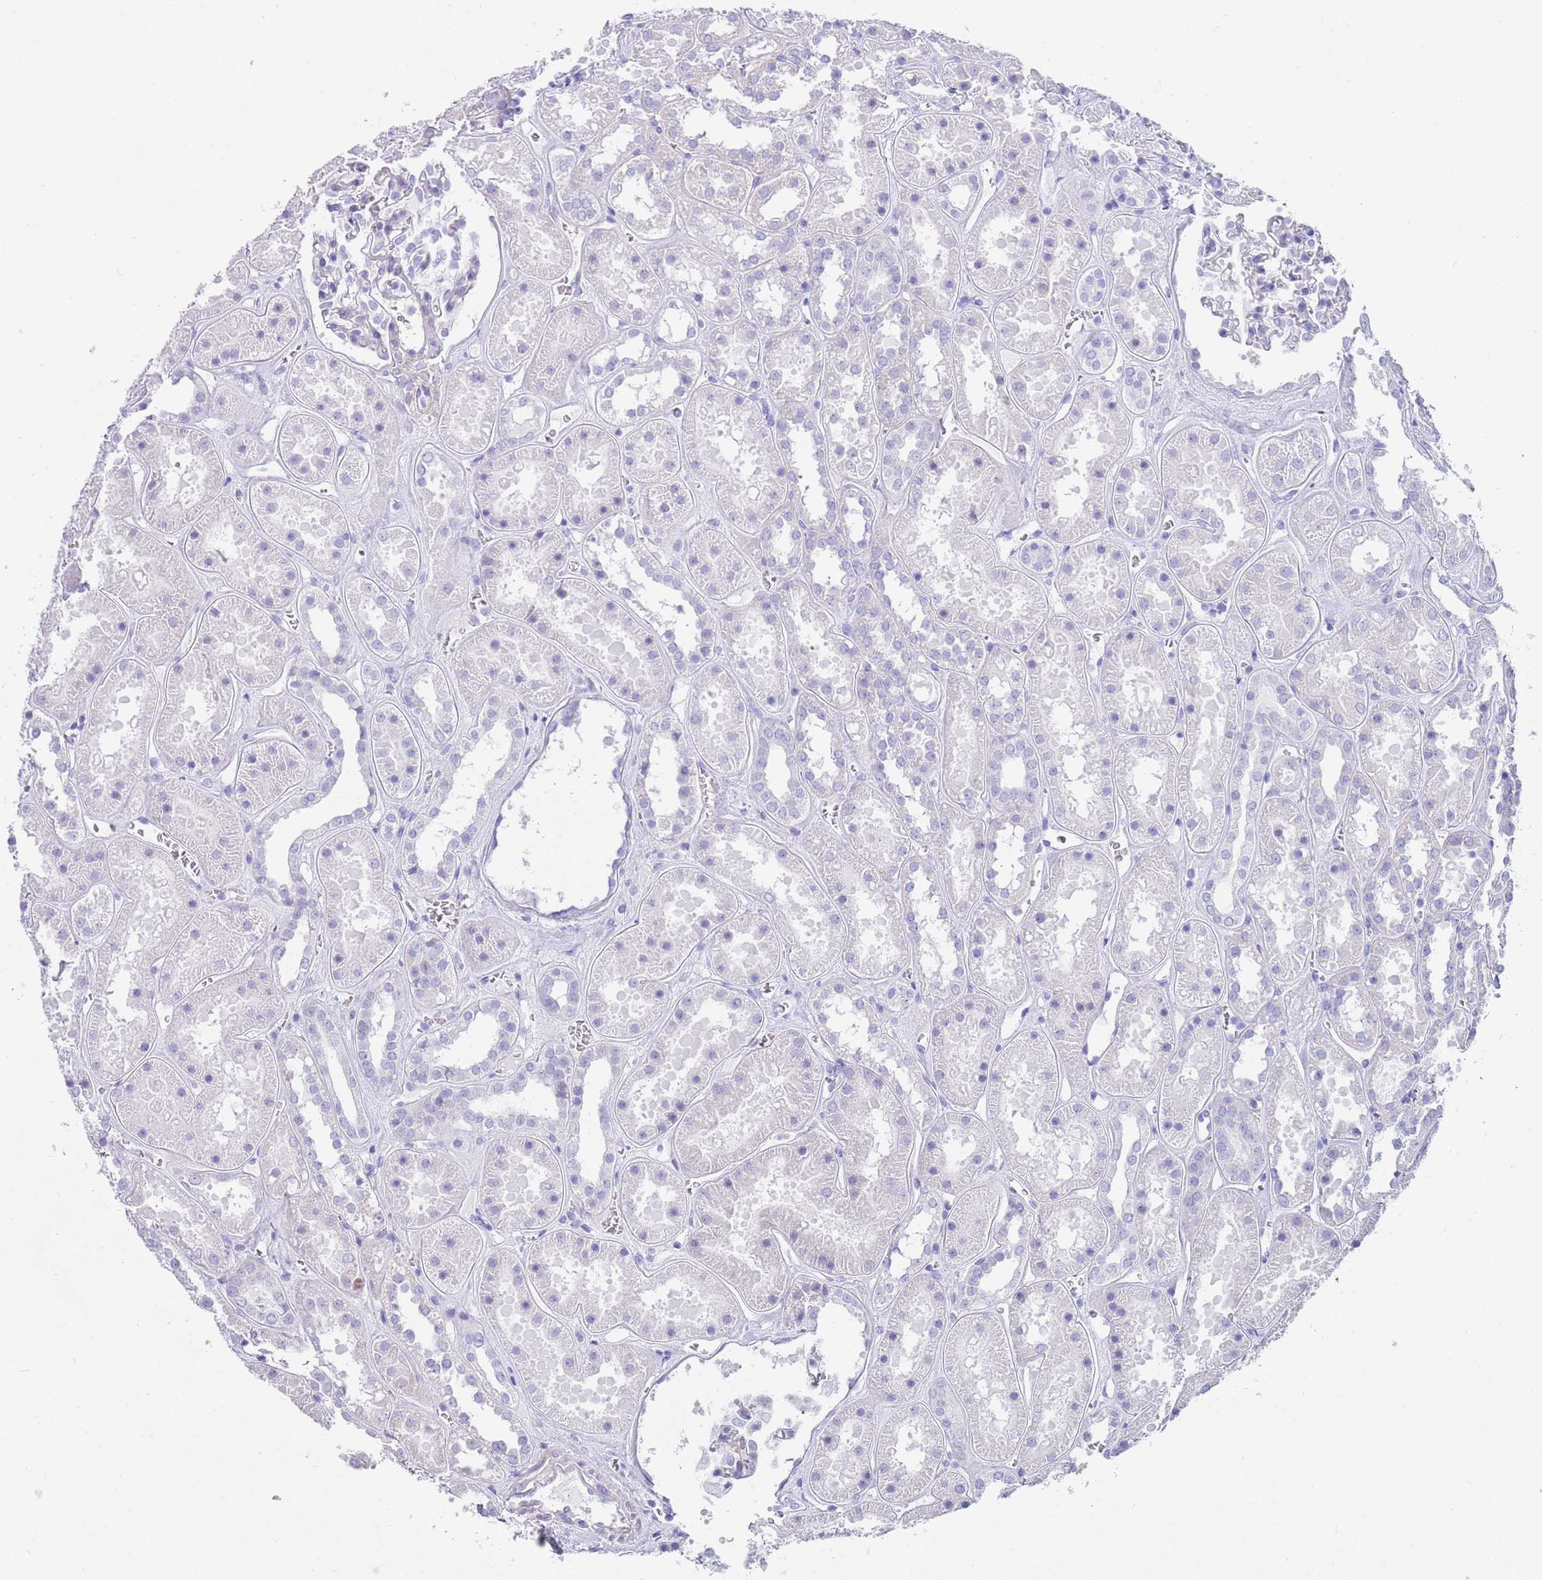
{"staining": {"intensity": "negative", "quantity": "none", "location": "none"}, "tissue": "kidney", "cell_type": "Cells in glomeruli", "image_type": "normal", "snomed": [{"axis": "morphology", "description": "Normal tissue, NOS"}, {"axis": "topography", "description": "Kidney"}], "caption": "High power microscopy micrograph of an immunohistochemistry image of unremarkable kidney, revealing no significant expression in cells in glomeruli. Brightfield microscopy of IHC stained with DAB (brown) and hematoxylin (blue), captured at high magnification.", "gene": "CPXM2", "patient": {"sex": "female", "age": 41}}